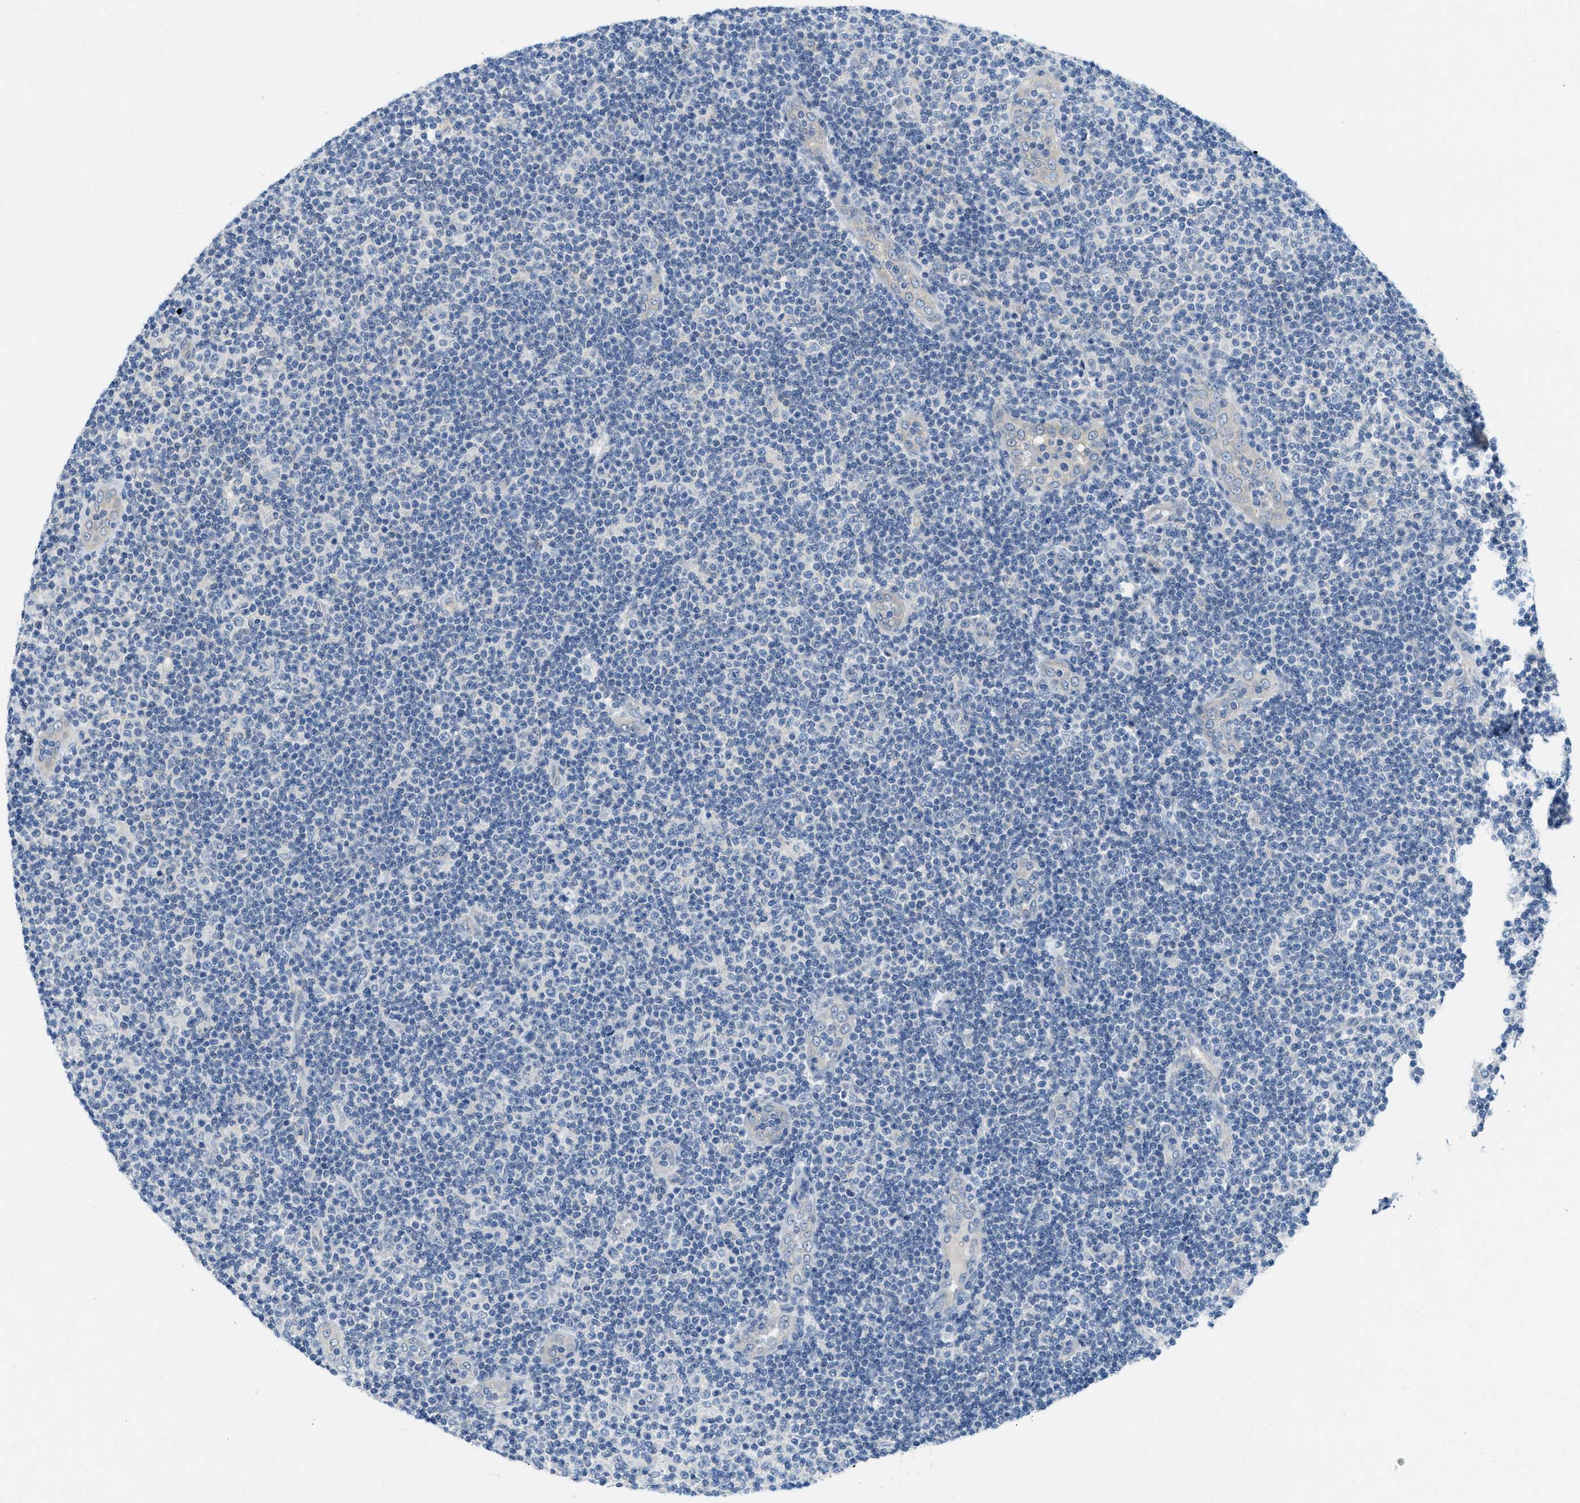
{"staining": {"intensity": "negative", "quantity": "none", "location": "none"}, "tissue": "lymphoma", "cell_type": "Tumor cells", "image_type": "cancer", "snomed": [{"axis": "morphology", "description": "Malignant lymphoma, non-Hodgkin's type, Low grade"}, {"axis": "topography", "description": "Lymph node"}], "caption": "There is no significant expression in tumor cells of lymphoma. (DAB (3,3'-diaminobenzidine) IHC with hematoxylin counter stain).", "gene": "ZFYVE9", "patient": {"sex": "male", "age": 83}}